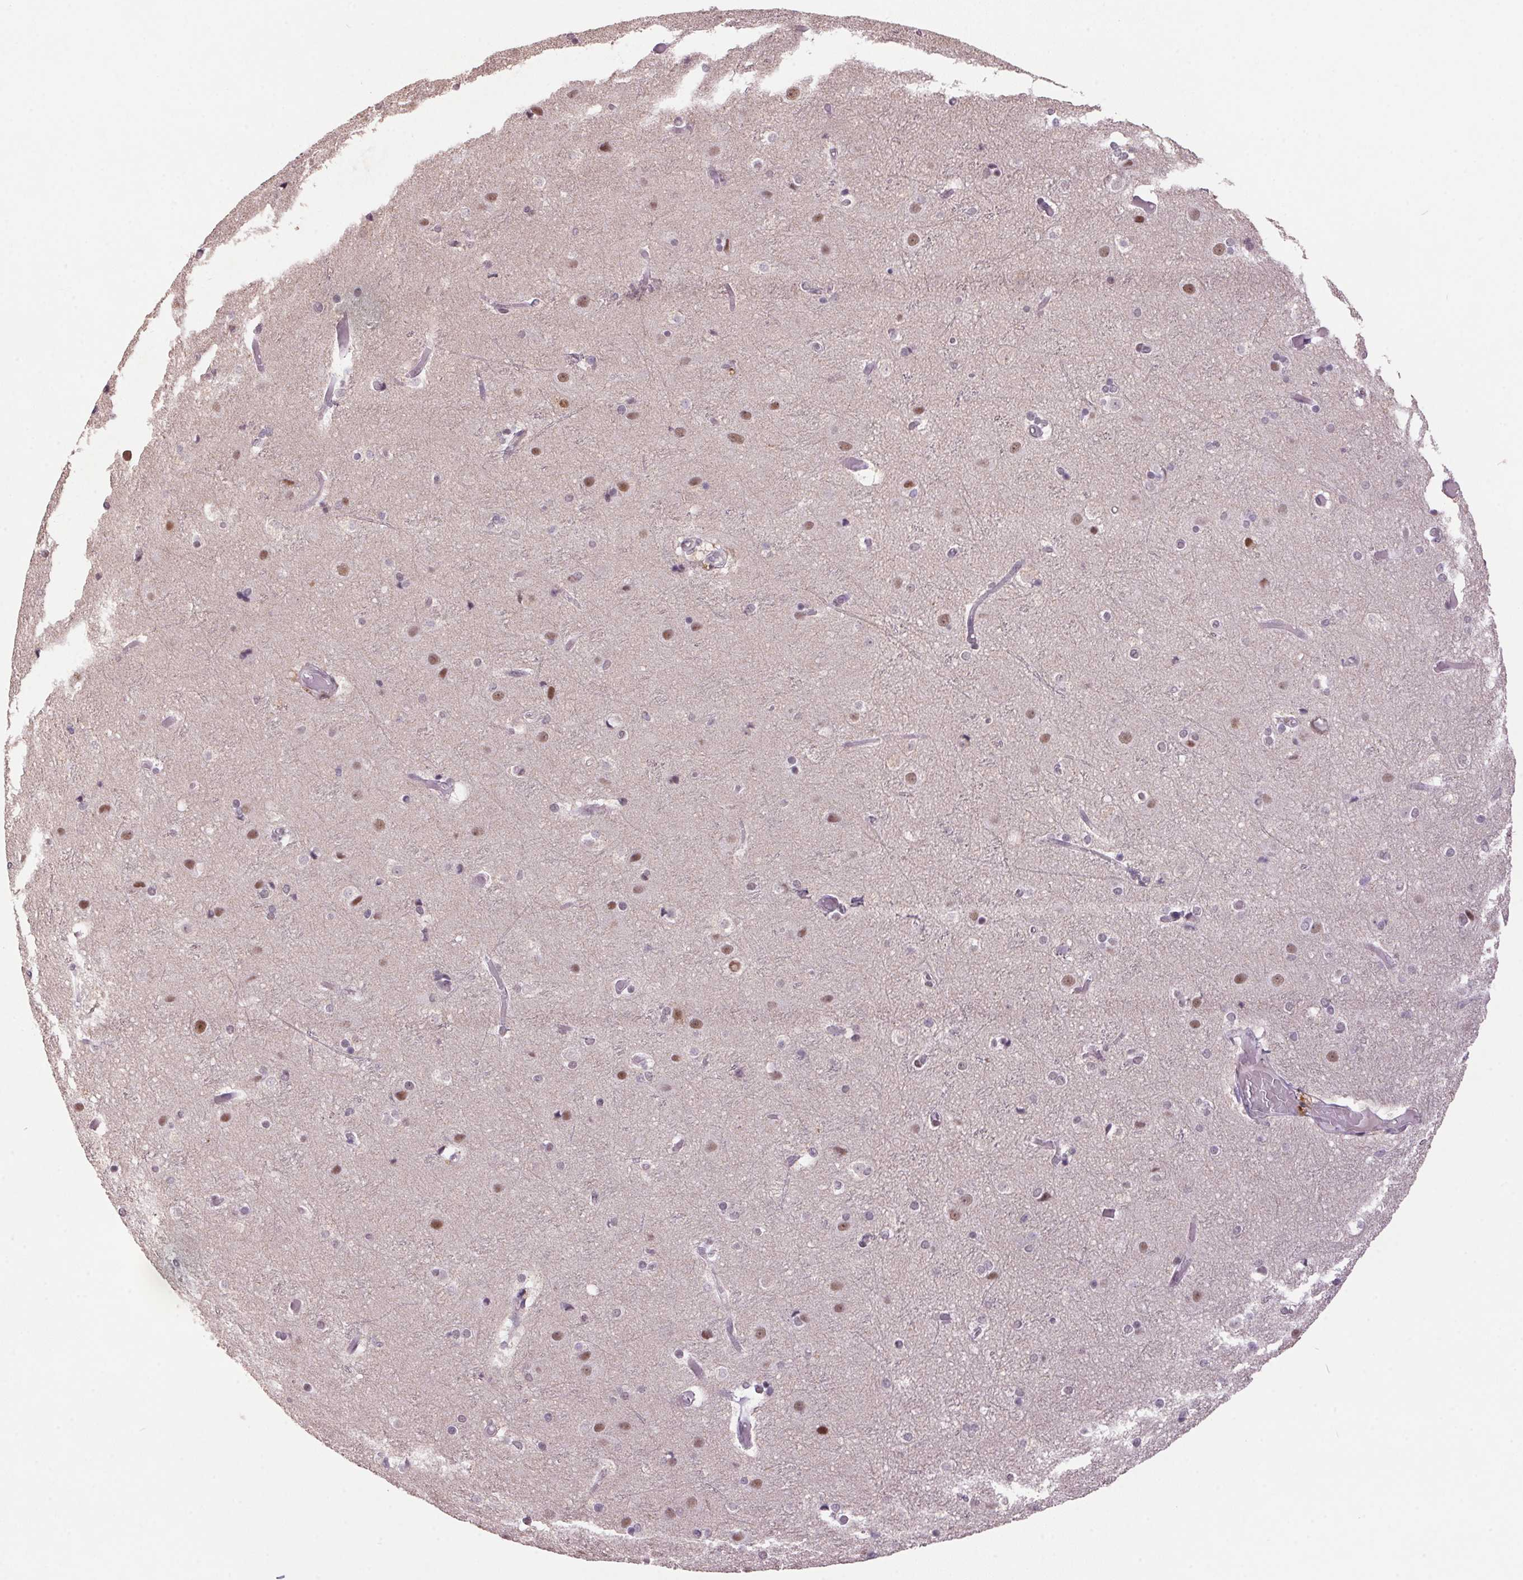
{"staining": {"intensity": "weak", "quantity": "25%-75%", "location": "nuclear"}, "tissue": "cerebral cortex", "cell_type": "Endothelial cells", "image_type": "normal", "snomed": [{"axis": "morphology", "description": "Normal tissue, NOS"}, {"axis": "topography", "description": "Cerebral cortex"}], "caption": "Weak nuclear expression is appreciated in about 25%-75% of endothelial cells in unremarkable cerebral cortex.", "gene": "ZBTB4", "patient": {"sex": "female", "age": 52}}